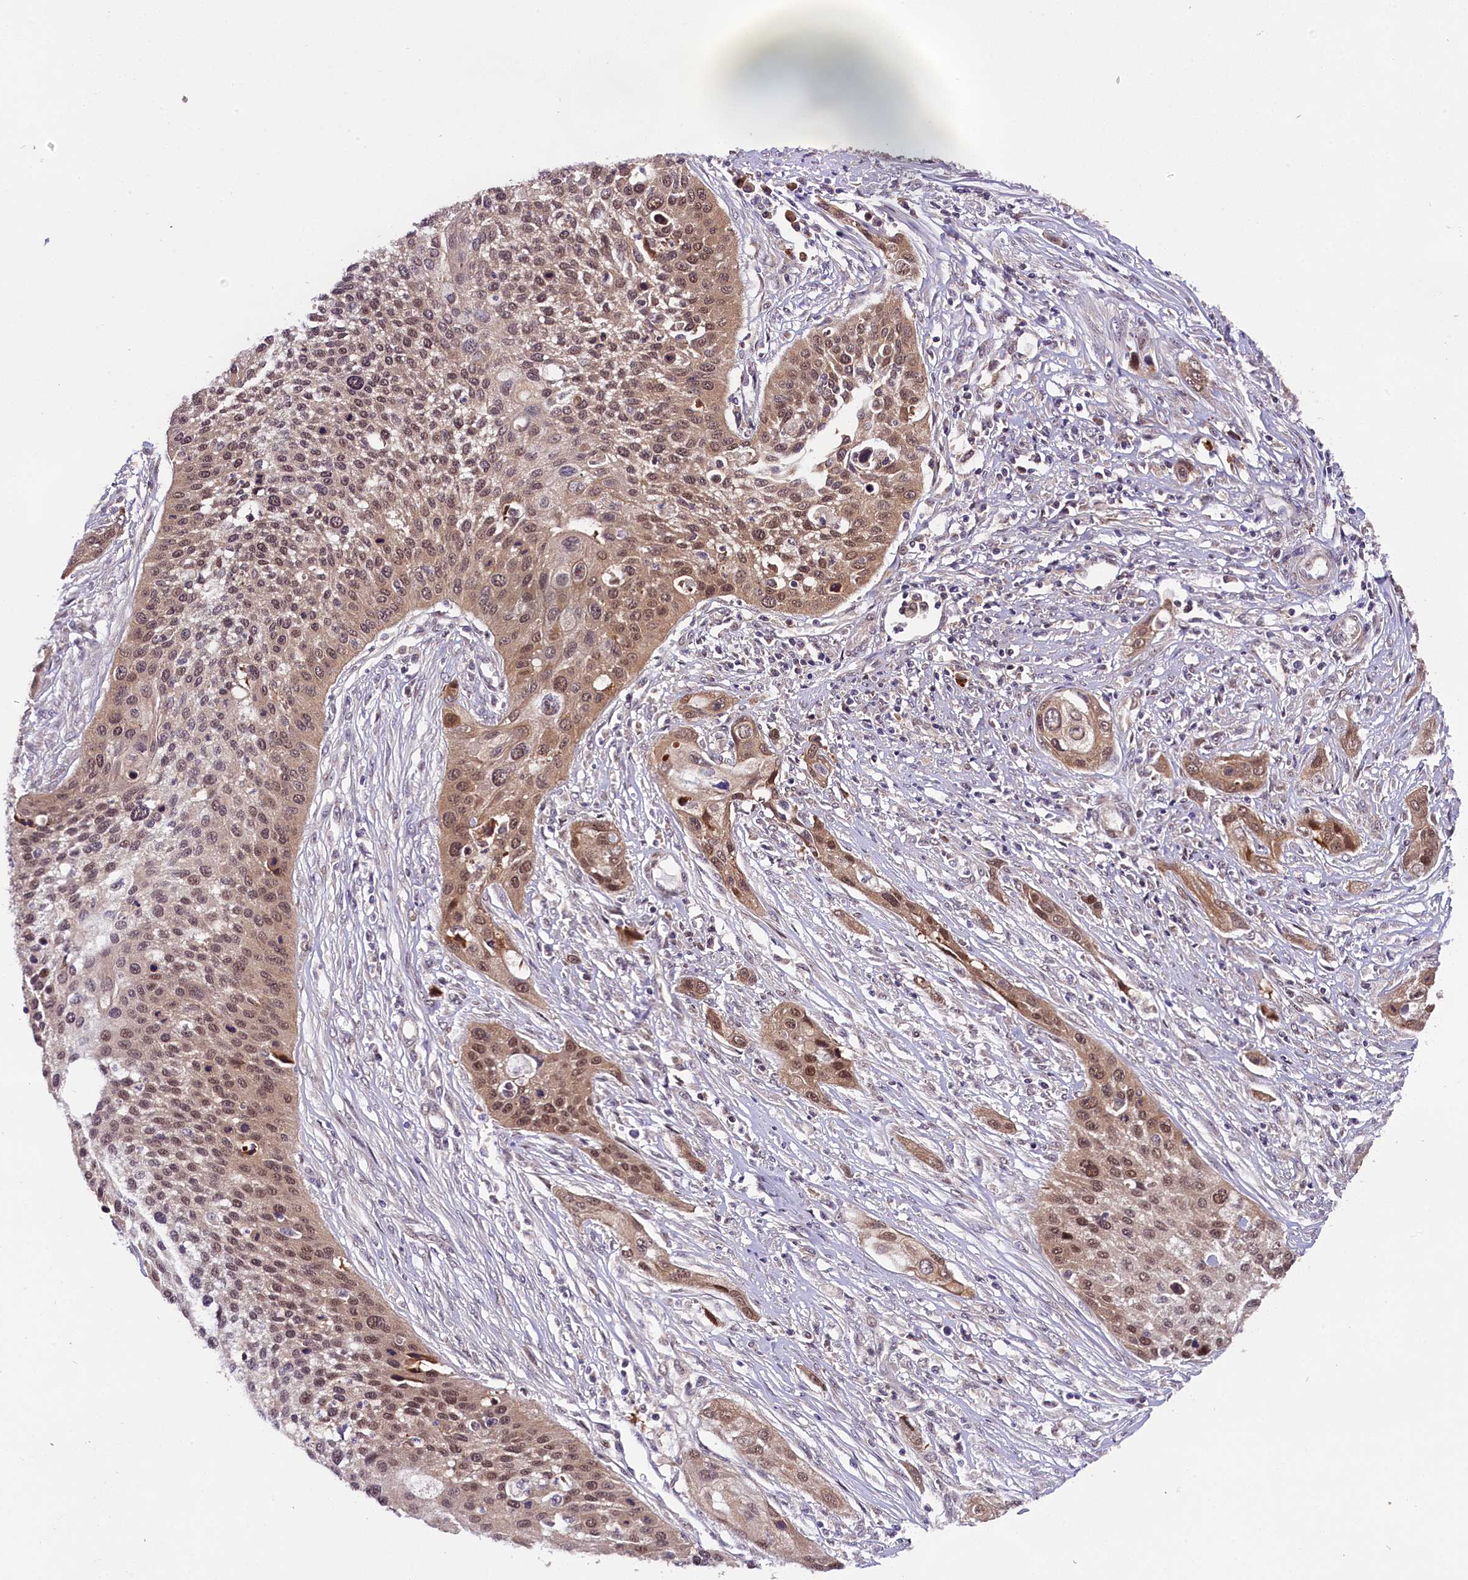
{"staining": {"intensity": "moderate", "quantity": ">75%", "location": "cytoplasmic/membranous,nuclear"}, "tissue": "cervical cancer", "cell_type": "Tumor cells", "image_type": "cancer", "snomed": [{"axis": "morphology", "description": "Squamous cell carcinoma, NOS"}, {"axis": "topography", "description": "Cervix"}], "caption": "Immunohistochemistry of human cervical squamous cell carcinoma exhibits medium levels of moderate cytoplasmic/membranous and nuclear positivity in approximately >75% of tumor cells.", "gene": "DOHH", "patient": {"sex": "female", "age": 34}}